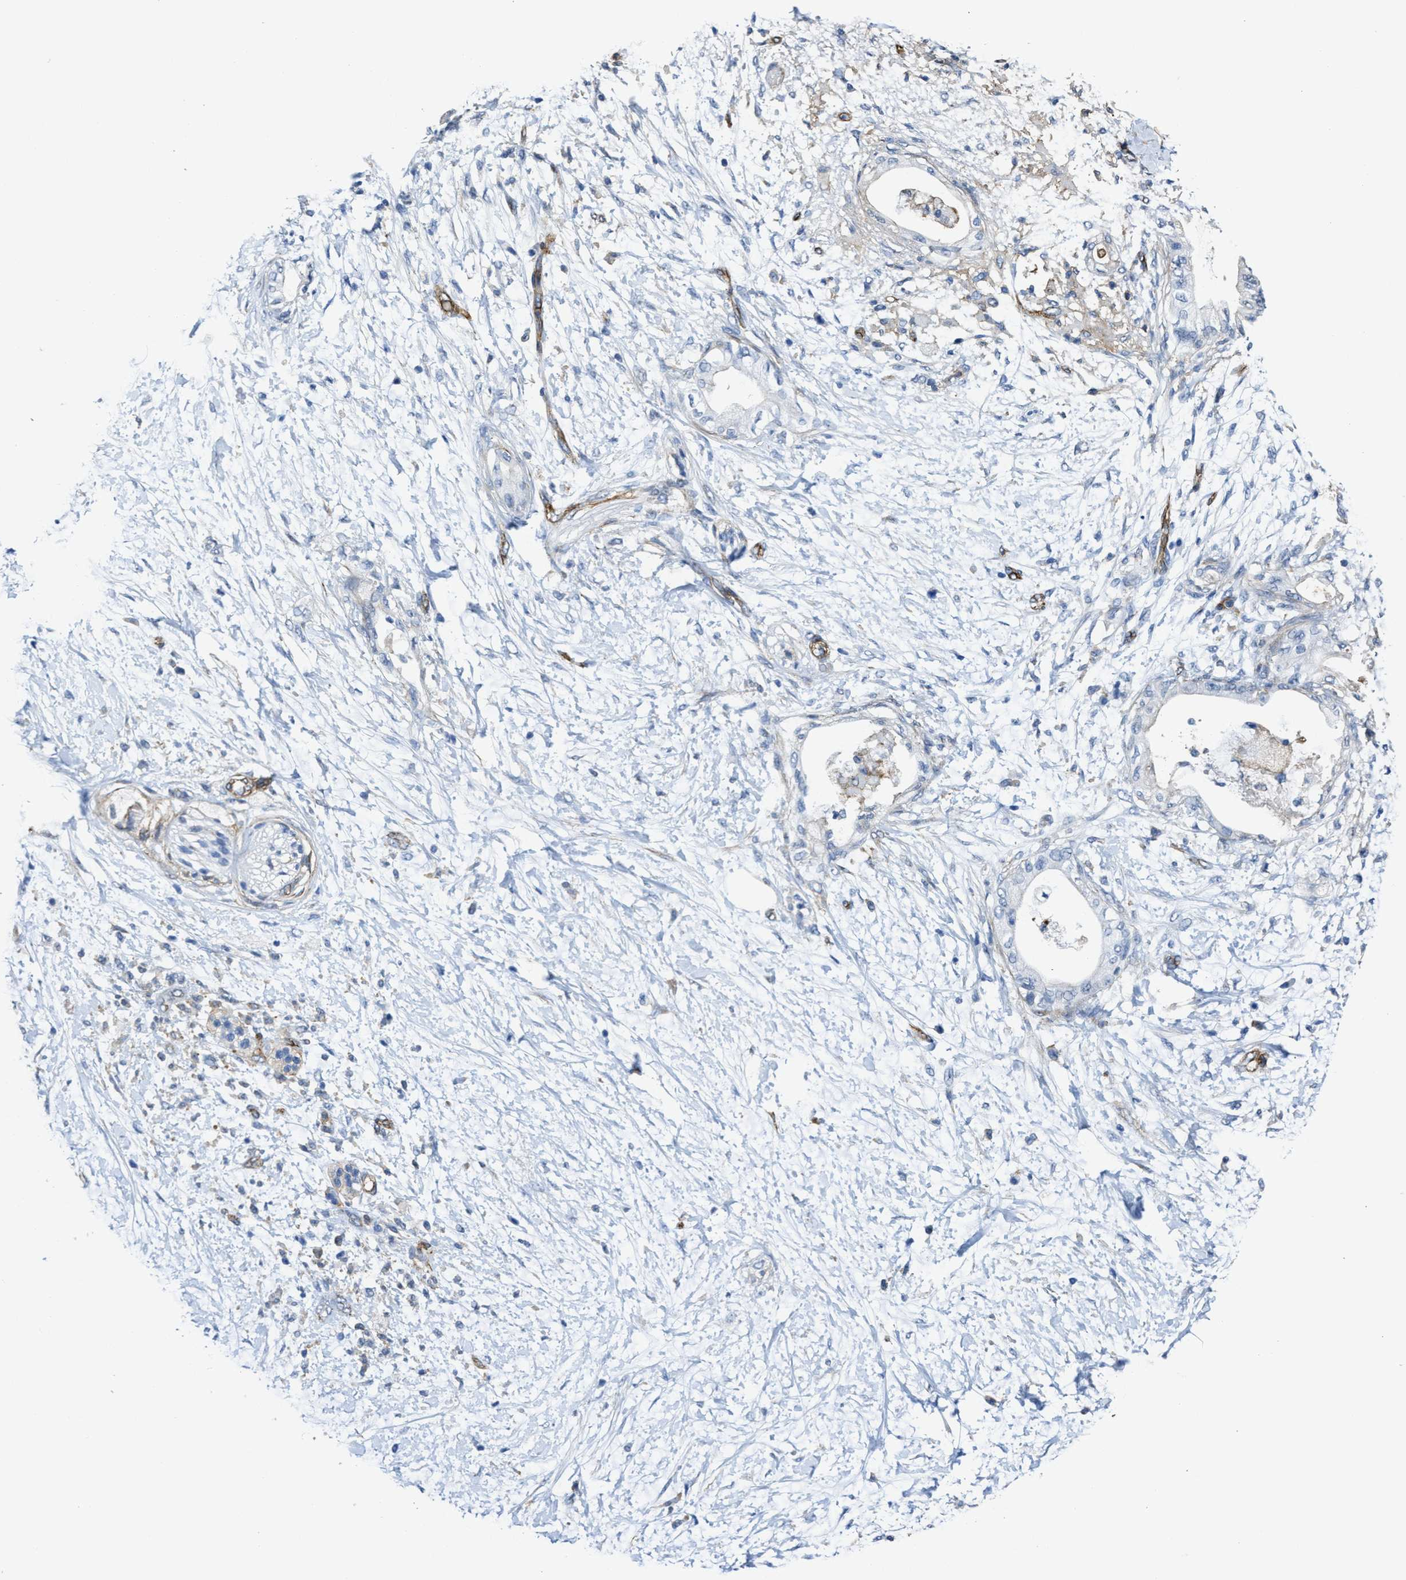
{"staining": {"intensity": "moderate", "quantity": ">75%", "location": "cytoplasmic/membranous"}, "tissue": "soft tissue", "cell_type": "Fibroblasts", "image_type": "normal", "snomed": [{"axis": "morphology", "description": "Normal tissue, NOS"}, {"axis": "morphology", "description": "Adenocarcinoma, NOS"}, {"axis": "topography", "description": "Duodenum"}, {"axis": "topography", "description": "Peripheral nerve tissue"}], "caption": "Immunohistochemical staining of unremarkable human soft tissue reveals >75% levels of moderate cytoplasmic/membranous protein staining in about >75% of fibroblasts. Nuclei are stained in blue.", "gene": "NAB1", "patient": {"sex": "female", "age": 60}}